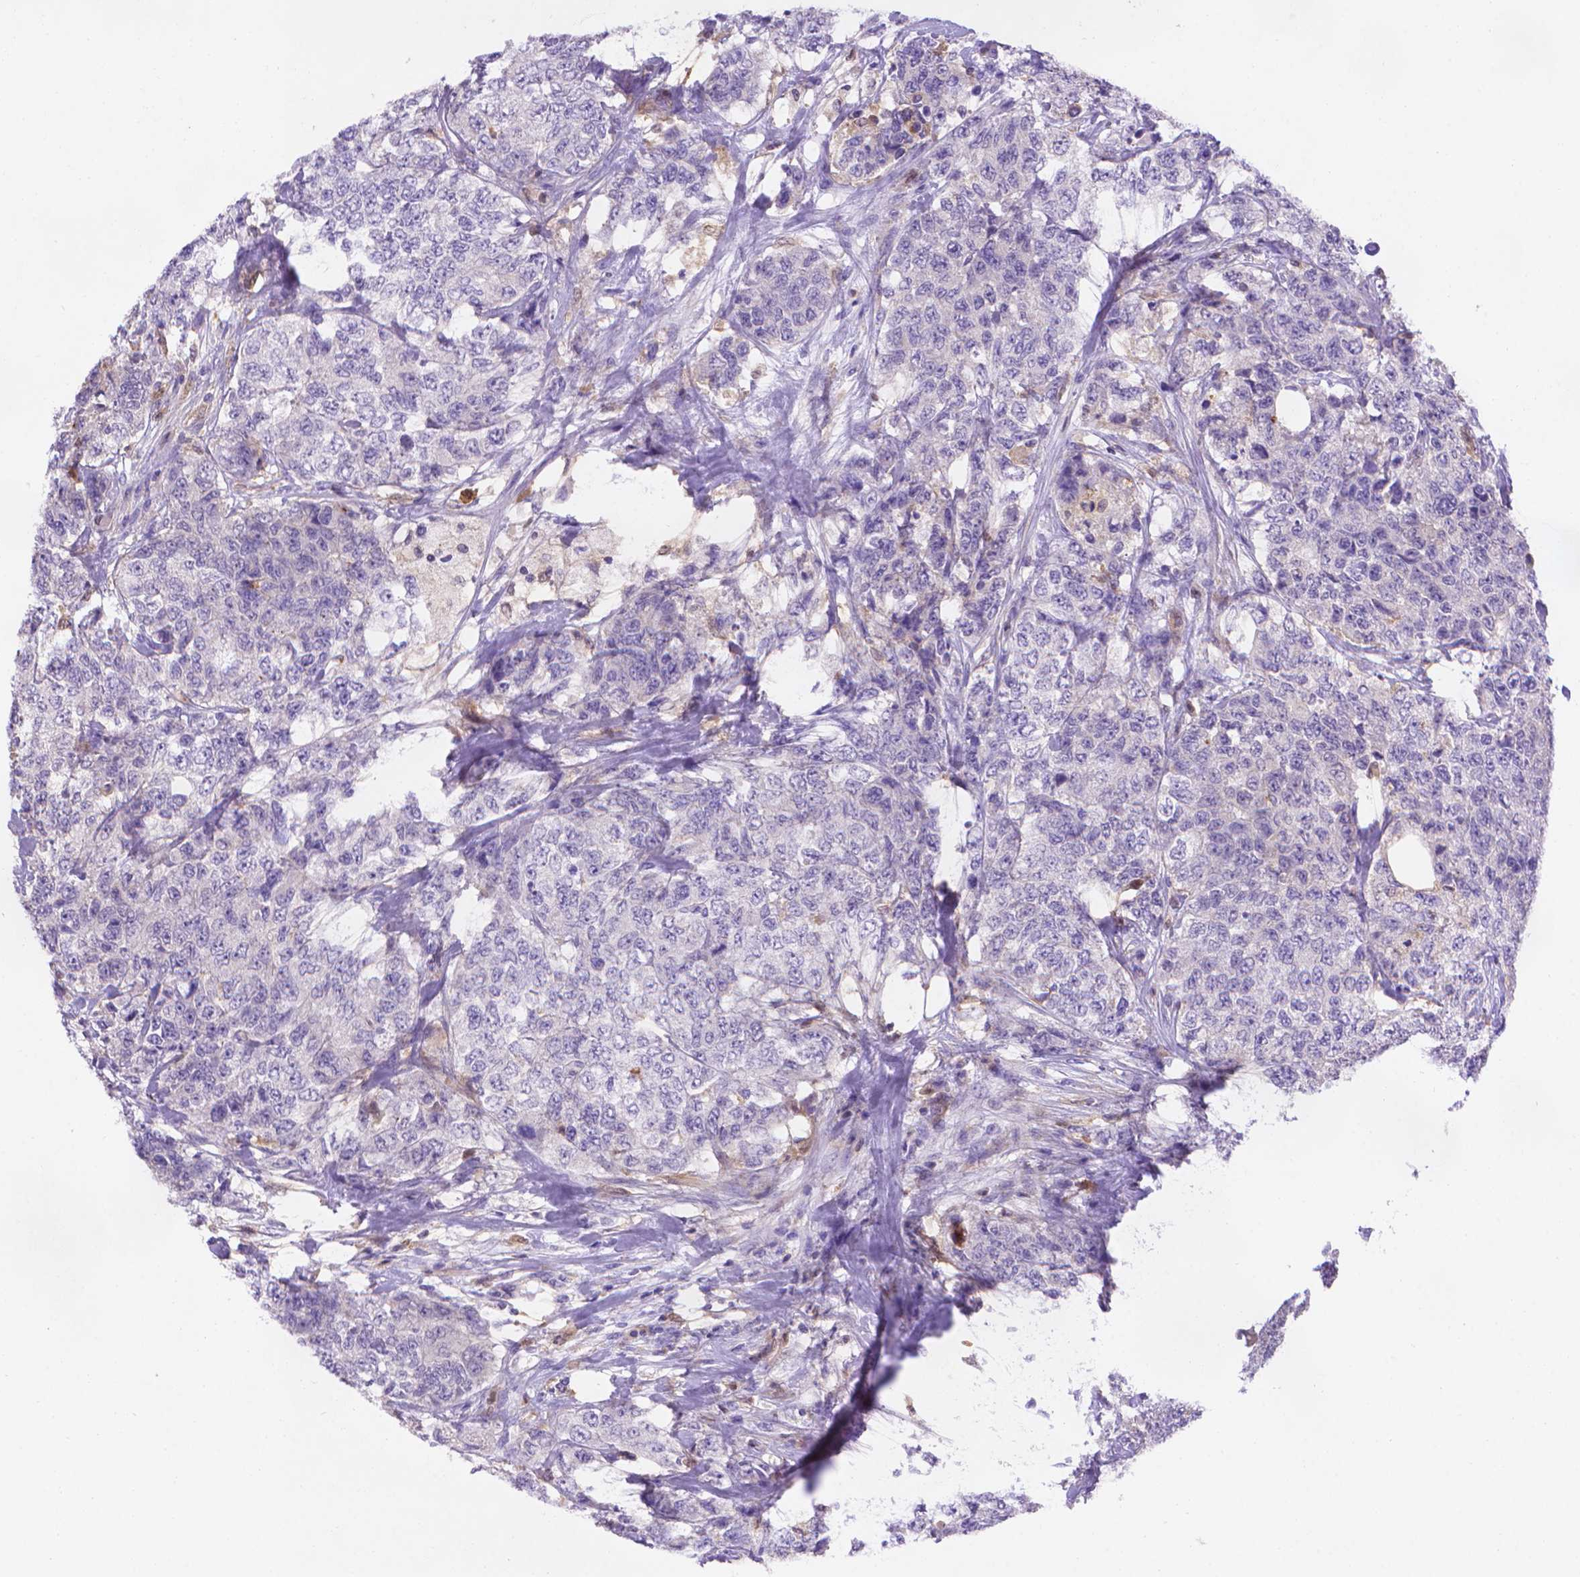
{"staining": {"intensity": "negative", "quantity": "none", "location": "none"}, "tissue": "urothelial cancer", "cell_type": "Tumor cells", "image_type": "cancer", "snomed": [{"axis": "morphology", "description": "Urothelial carcinoma, High grade"}, {"axis": "topography", "description": "Urinary bladder"}], "caption": "Immunohistochemical staining of high-grade urothelial carcinoma exhibits no significant staining in tumor cells.", "gene": "FGD2", "patient": {"sex": "female", "age": 78}}